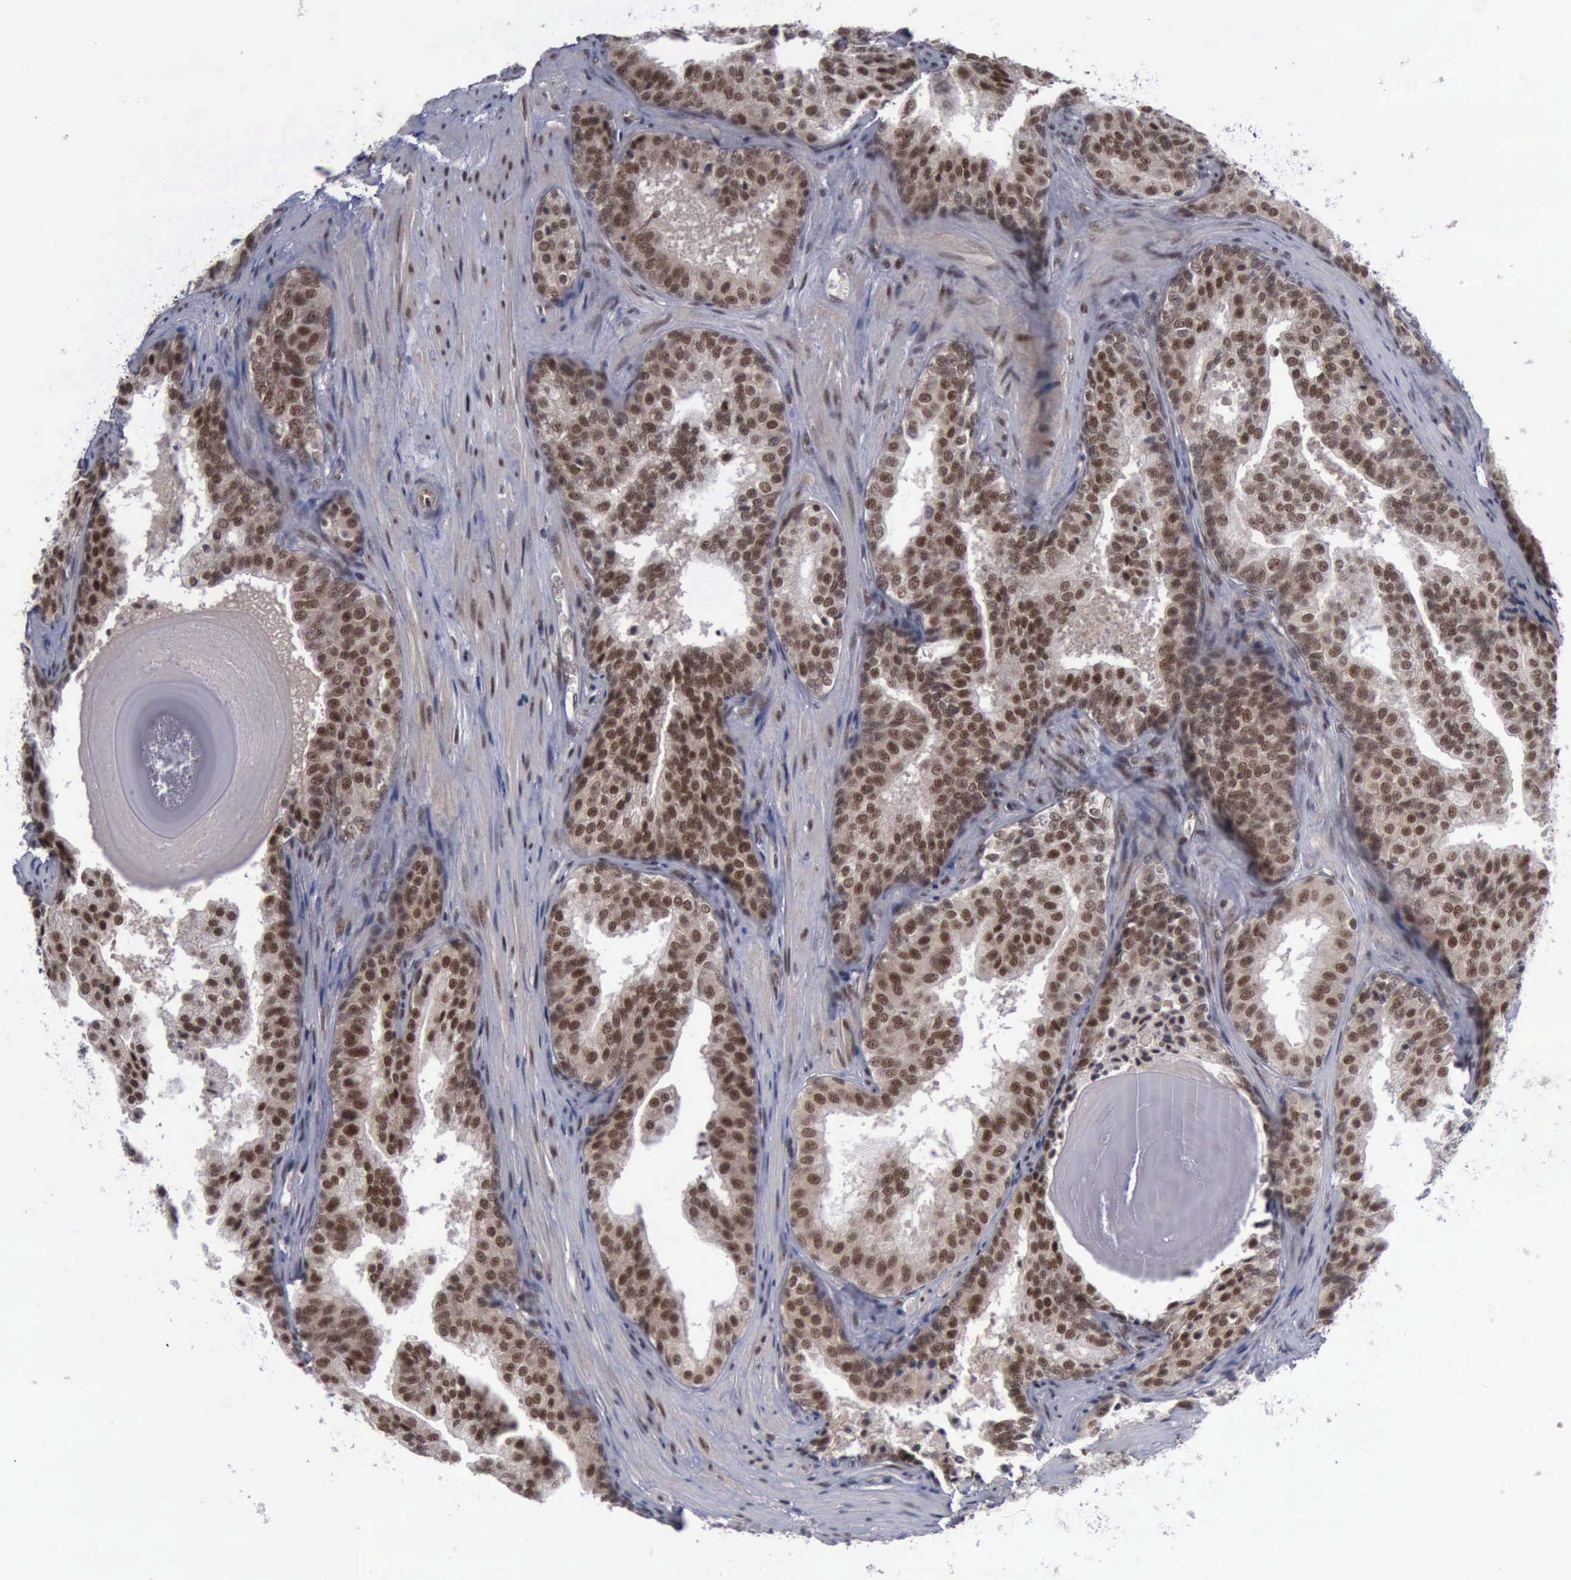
{"staining": {"intensity": "strong", "quantity": ">75%", "location": "cytoplasmic/membranous,nuclear"}, "tissue": "prostate cancer", "cell_type": "Tumor cells", "image_type": "cancer", "snomed": [{"axis": "morphology", "description": "Adenocarcinoma, Low grade"}, {"axis": "topography", "description": "Prostate"}], "caption": "Human low-grade adenocarcinoma (prostate) stained for a protein (brown) displays strong cytoplasmic/membranous and nuclear positive positivity in approximately >75% of tumor cells.", "gene": "ATM", "patient": {"sex": "male", "age": 69}}